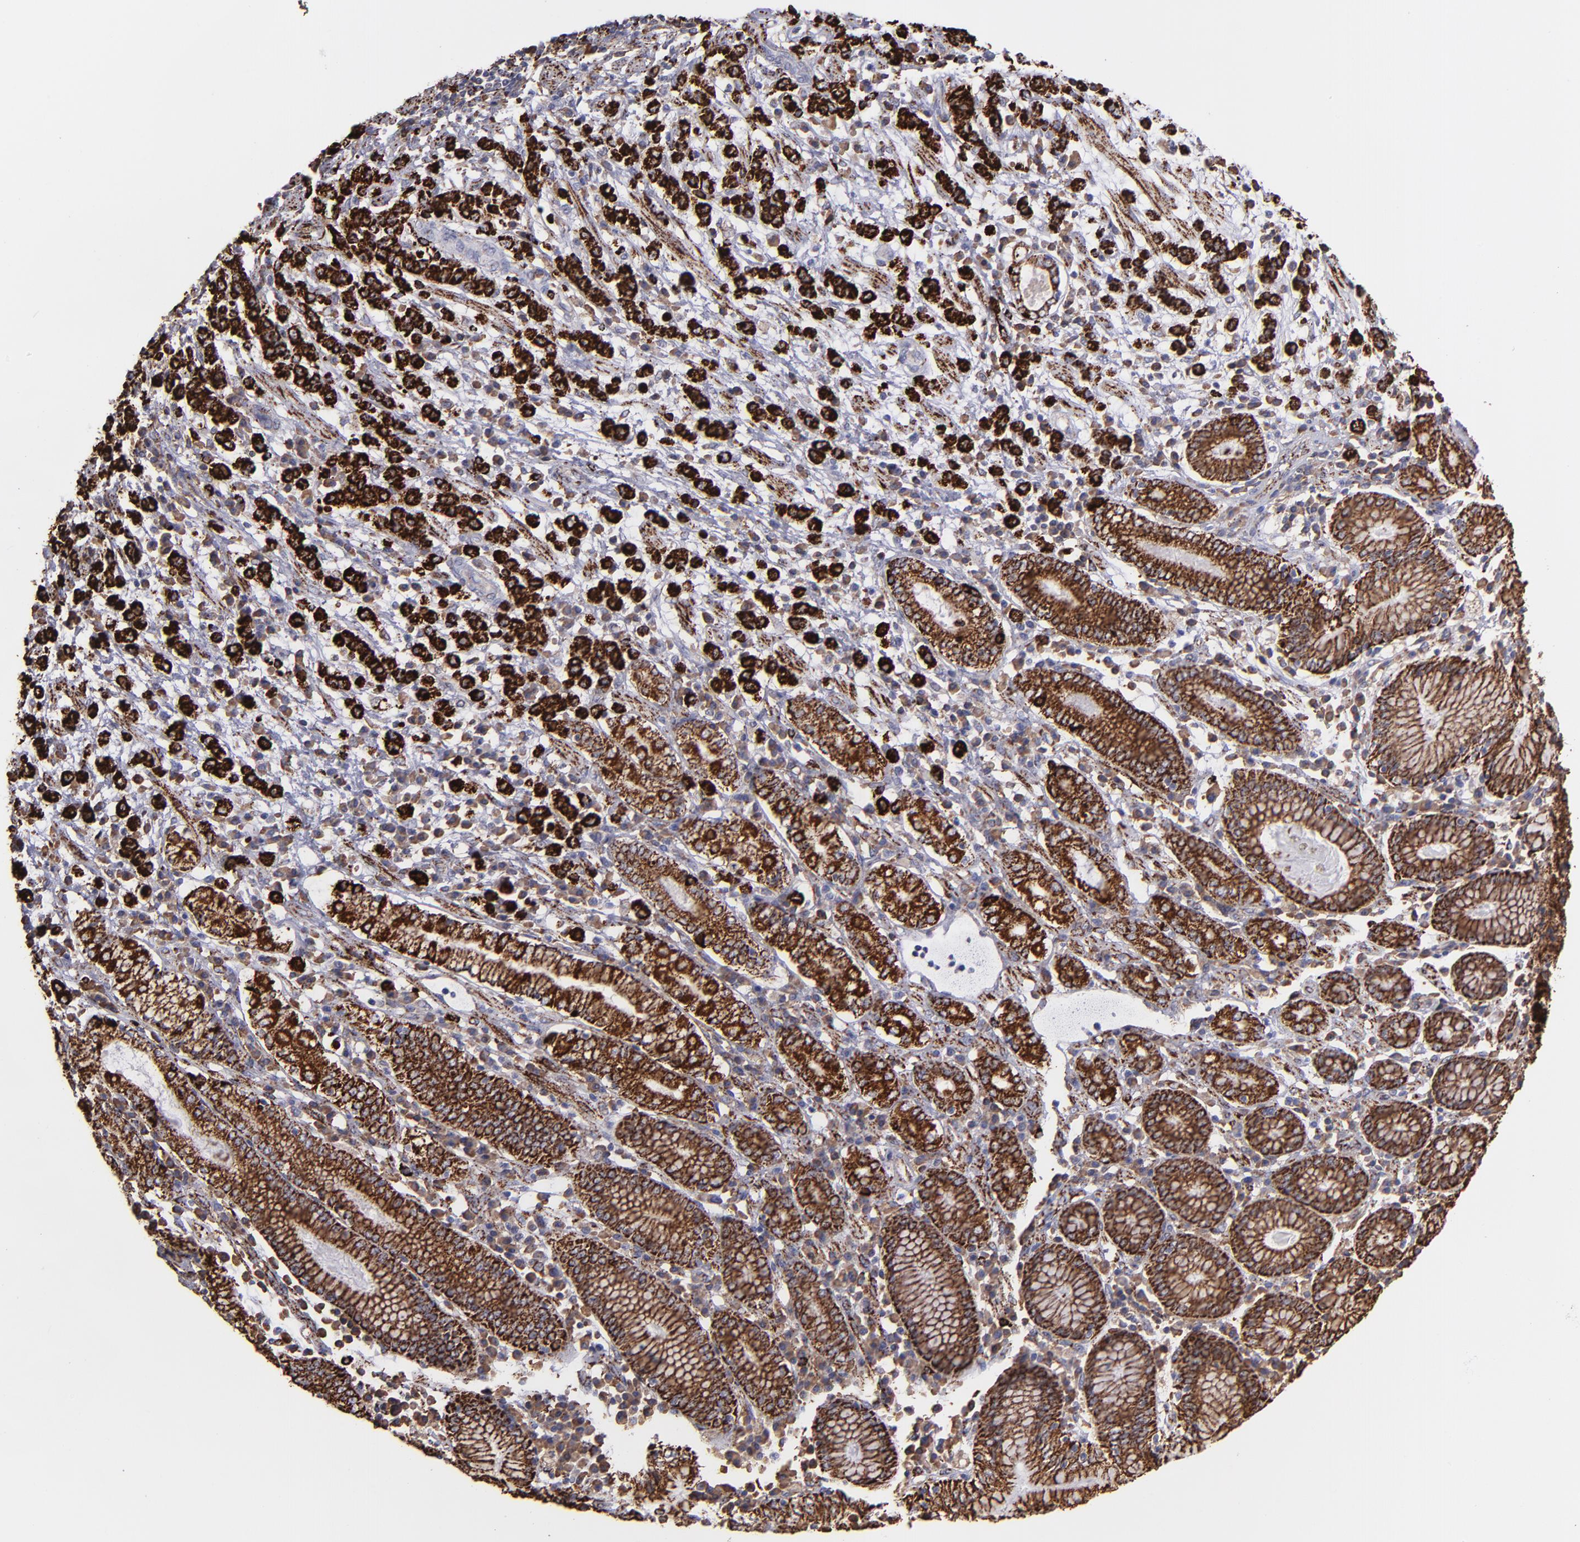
{"staining": {"intensity": "strong", "quantity": ">75%", "location": "cytoplasmic/membranous"}, "tissue": "stomach cancer", "cell_type": "Tumor cells", "image_type": "cancer", "snomed": [{"axis": "morphology", "description": "Adenocarcinoma, NOS"}, {"axis": "topography", "description": "Stomach, lower"}], "caption": "Adenocarcinoma (stomach) was stained to show a protein in brown. There is high levels of strong cytoplasmic/membranous positivity in about >75% of tumor cells.", "gene": "MAOB", "patient": {"sex": "male", "age": 88}}